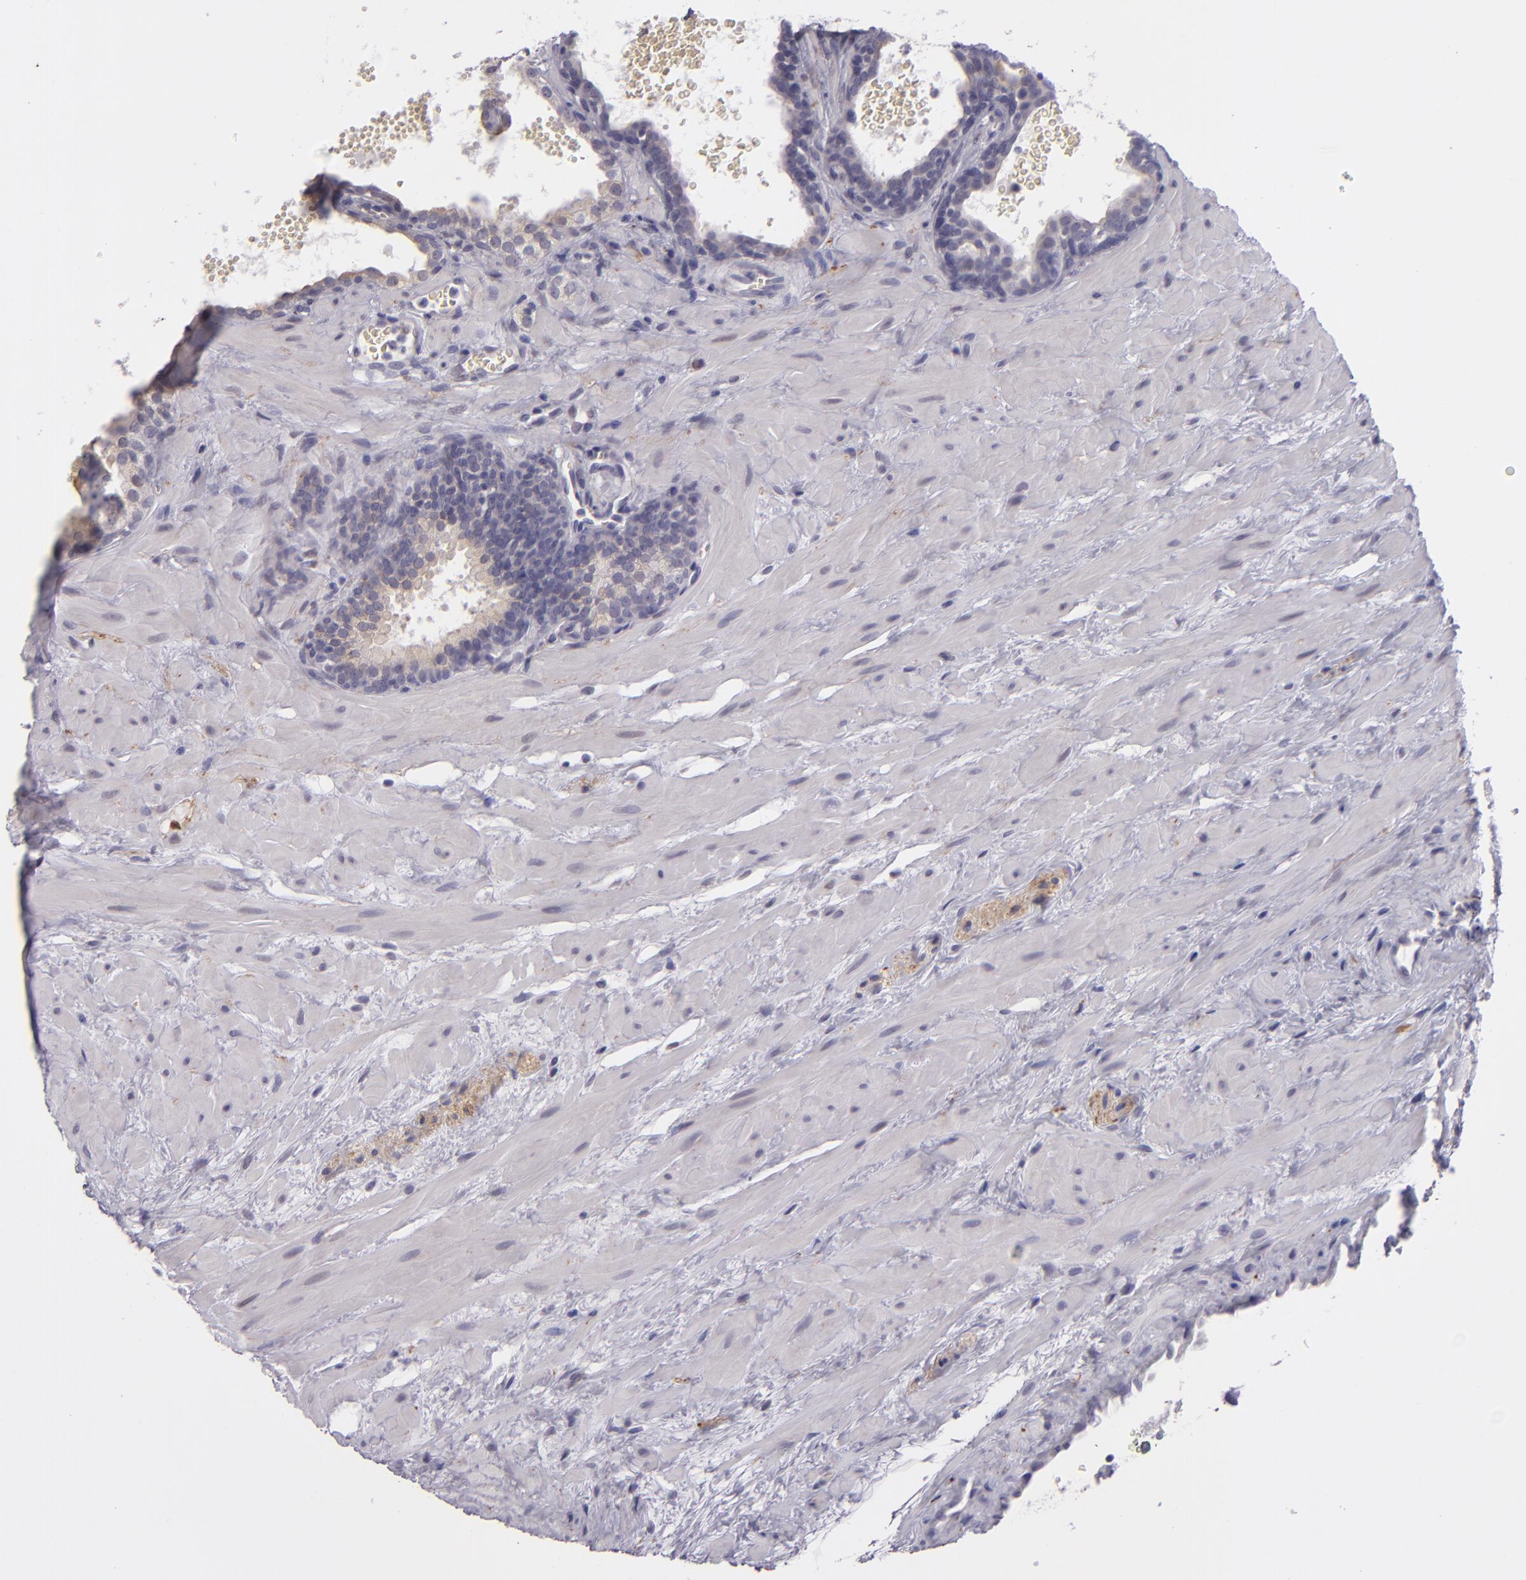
{"staining": {"intensity": "negative", "quantity": "none", "location": "none"}, "tissue": "prostate cancer", "cell_type": "Tumor cells", "image_type": "cancer", "snomed": [{"axis": "morphology", "description": "Adenocarcinoma, Low grade"}, {"axis": "topography", "description": "Prostate"}], "caption": "Tumor cells are negative for brown protein staining in prostate low-grade adenocarcinoma.", "gene": "SNCB", "patient": {"sex": "male", "age": 57}}